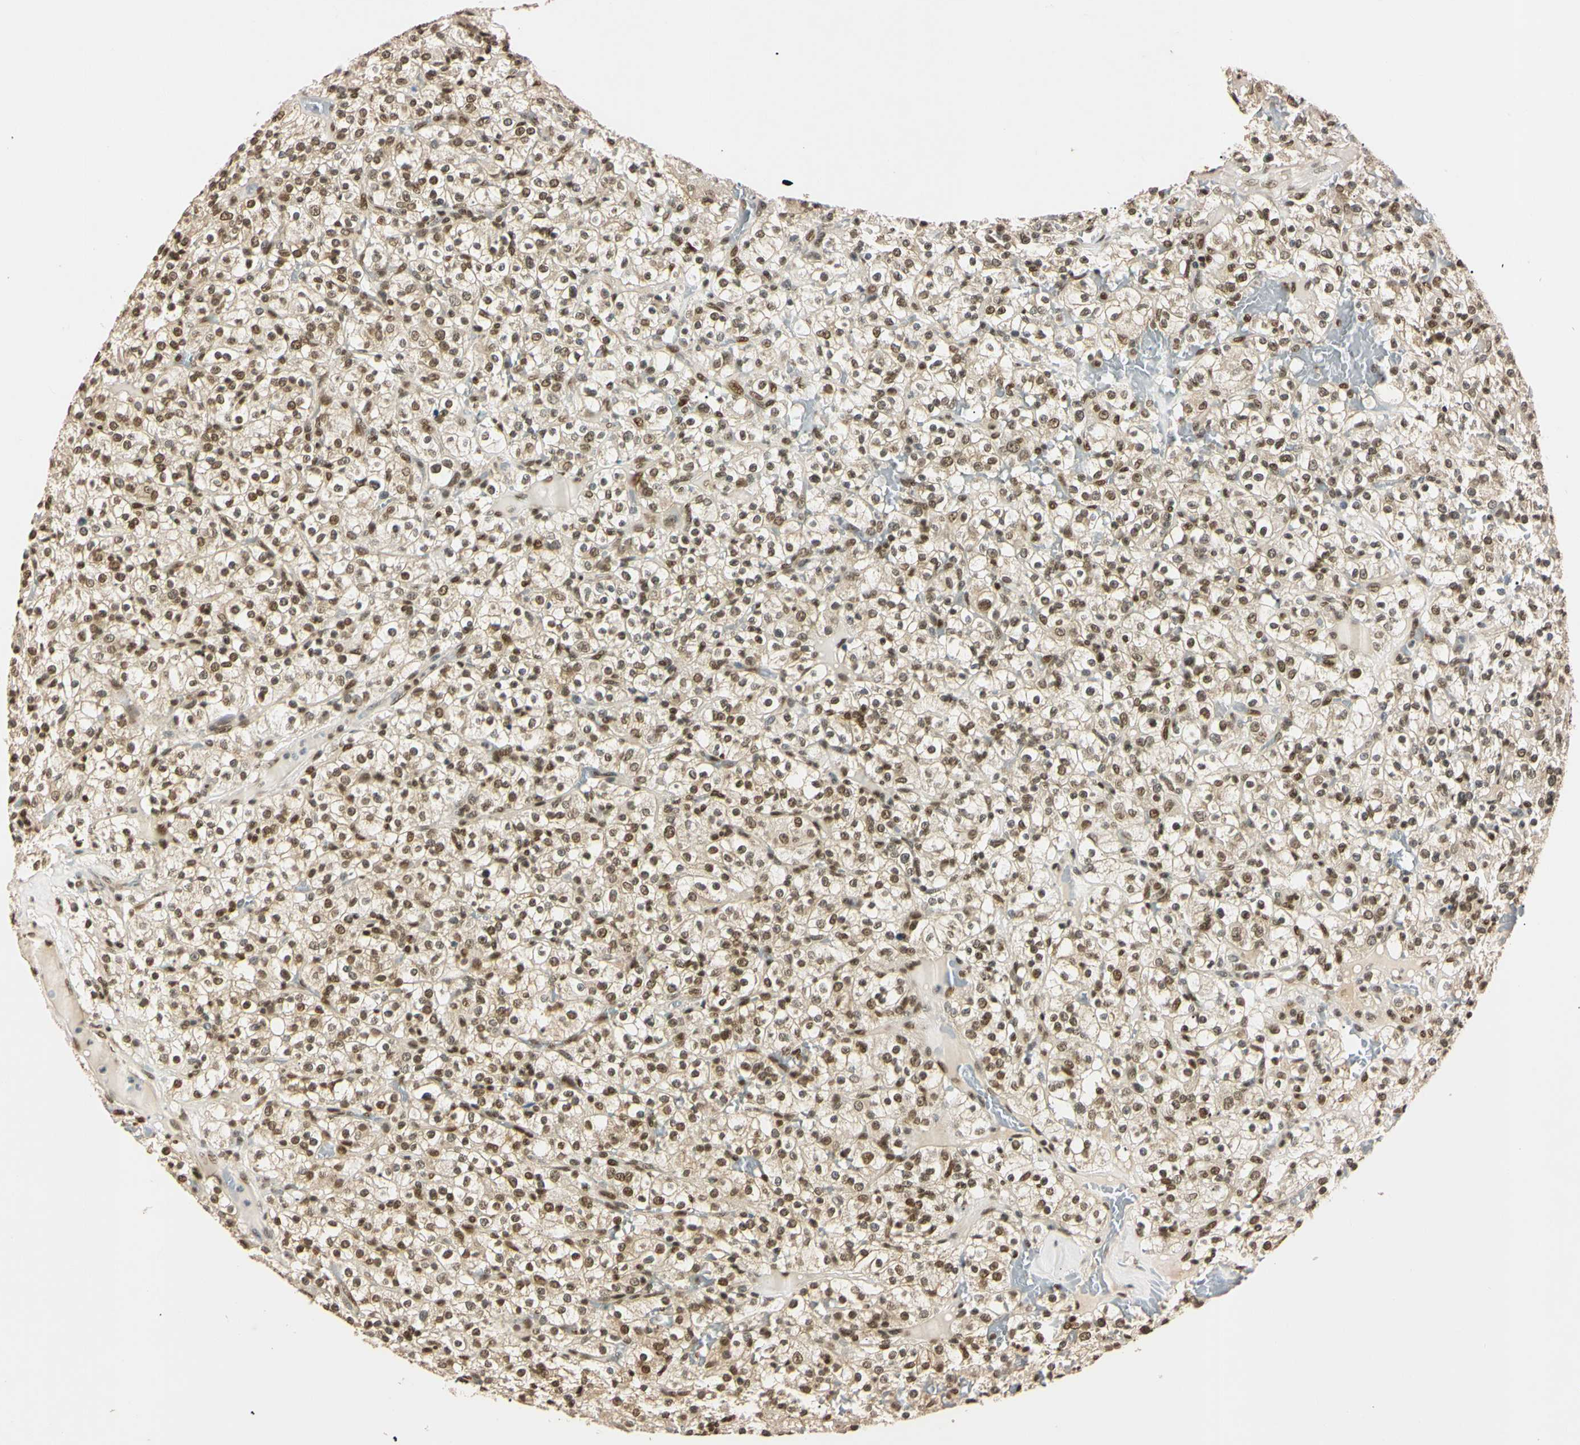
{"staining": {"intensity": "strong", "quantity": ">75%", "location": "nuclear"}, "tissue": "renal cancer", "cell_type": "Tumor cells", "image_type": "cancer", "snomed": [{"axis": "morphology", "description": "Normal tissue, NOS"}, {"axis": "morphology", "description": "Adenocarcinoma, NOS"}, {"axis": "topography", "description": "Kidney"}], "caption": "A brown stain shows strong nuclear staining of a protein in human adenocarcinoma (renal) tumor cells. The staining was performed using DAB, with brown indicating positive protein expression. Nuclei are stained blue with hematoxylin.", "gene": "SMARCA5", "patient": {"sex": "female", "age": 72}}